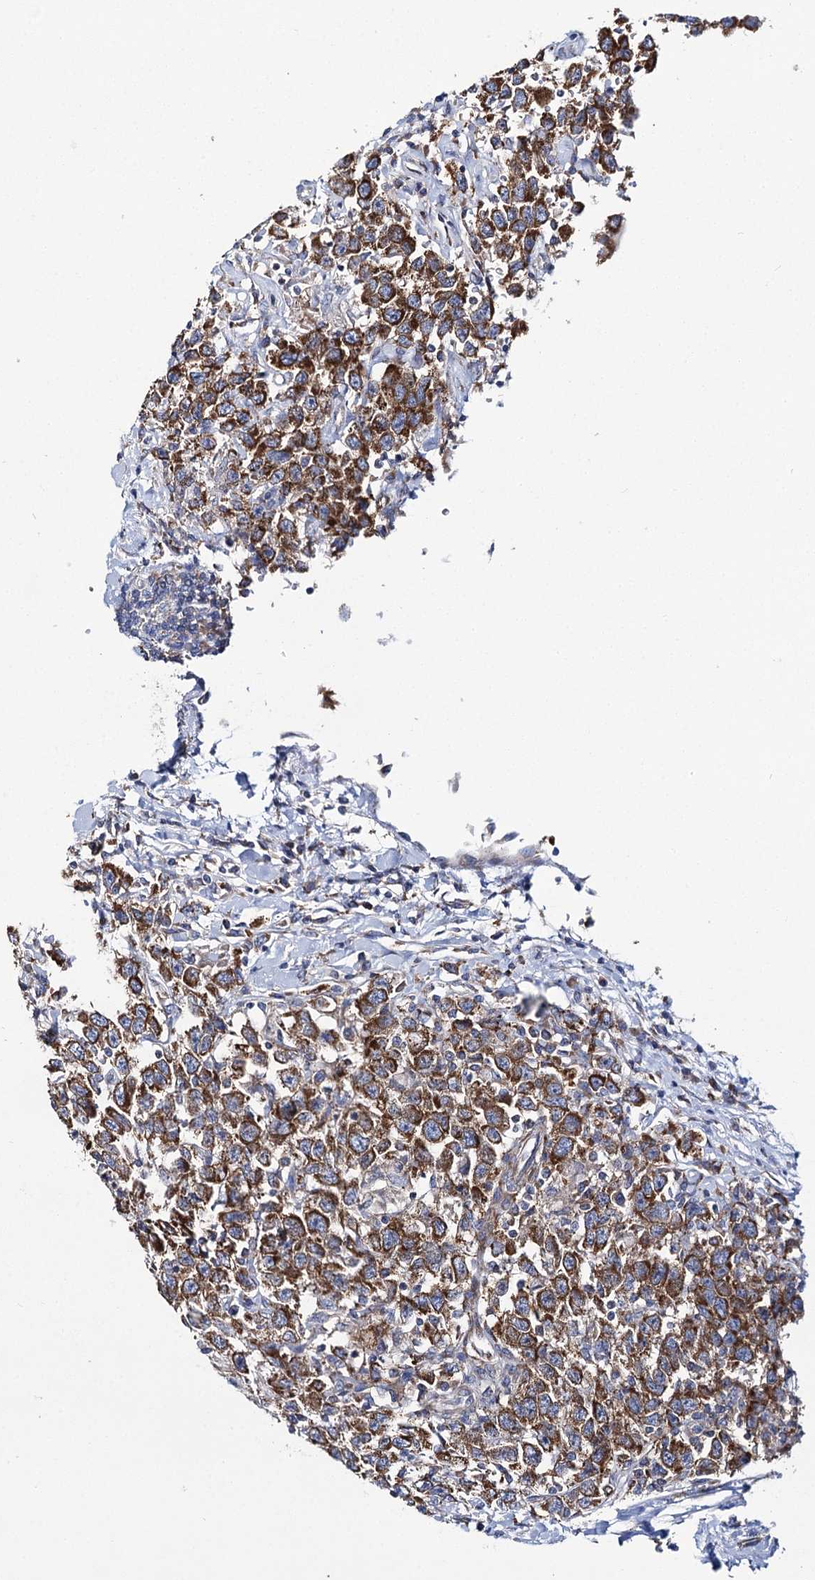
{"staining": {"intensity": "moderate", "quantity": ">75%", "location": "cytoplasmic/membranous"}, "tissue": "testis cancer", "cell_type": "Tumor cells", "image_type": "cancer", "snomed": [{"axis": "morphology", "description": "Seminoma, NOS"}, {"axis": "topography", "description": "Testis"}], "caption": "Brown immunohistochemical staining in human testis seminoma reveals moderate cytoplasmic/membranous expression in approximately >75% of tumor cells. The staining is performed using DAB (3,3'-diaminobenzidine) brown chromogen to label protein expression. The nuclei are counter-stained blue using hematoxylin.", "gene": "THUMPD3", "patient": {"sex": "male", "age": 41}}